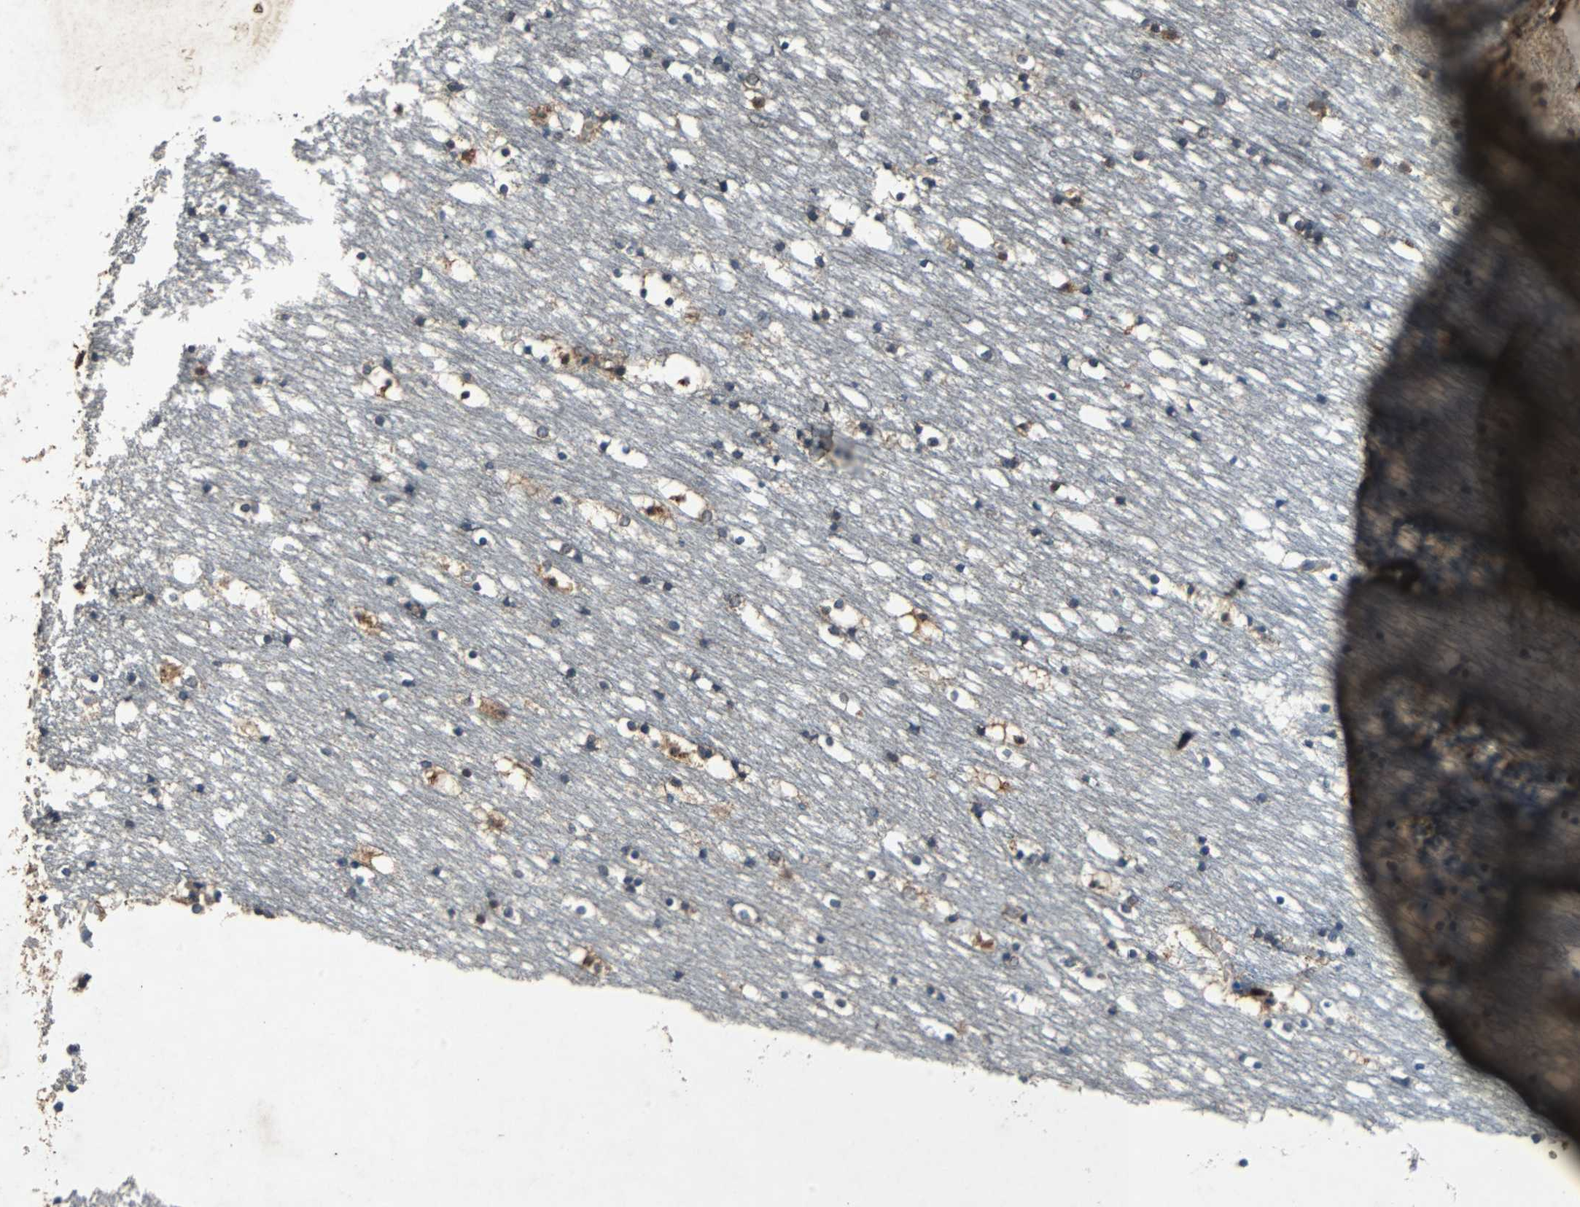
{"staining": {"intensity": "strong", "quantity": "25%-75%", "location": "cytoplasmic/membranous"}, "tissue": "caudate", "cell_type": "Glial cells", "image_type": "normal", "snomed": [{"axis": "morphology", "description": "Normal tissue, NOS"}, {"axis": "topography", "description": "Lateral ventricle wall"}], "caption": "The histopathology image reveals immunohistochemical staining of benign caudate. There is strong cytoplasmic/membranous positivity is present in about 25%-75% of glial cells.", "gene": "NAA10", "patient": {"sex": "male", "age": 45}}